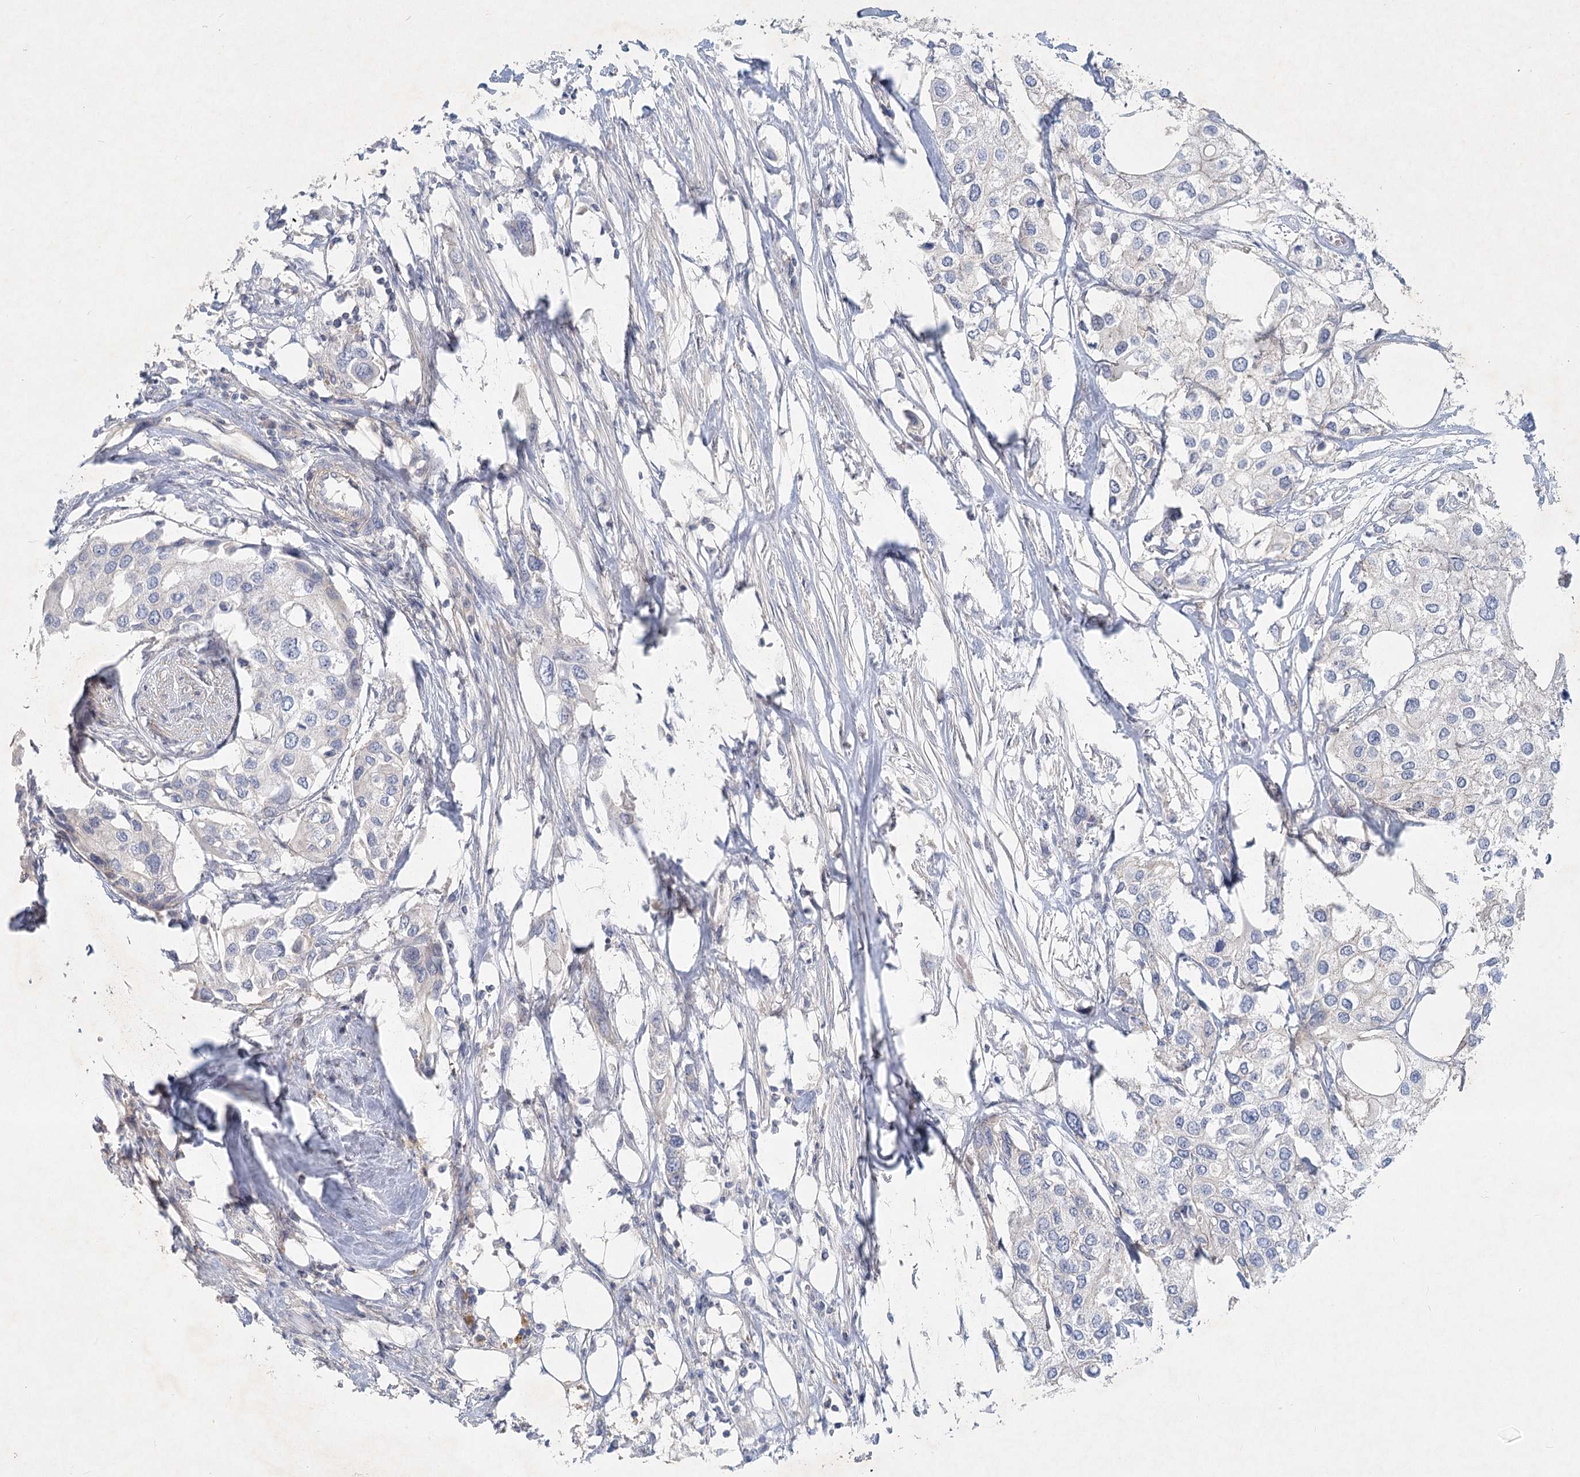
{"staining": {"intensity": "negative", "quantity": "none", "location": "none"}, "tissue": "urothelial cancer", "cell_type": "Tumor cells", "image_type": "cancer", "snomed": [{"axis": "morphology", "description": "Urothelial carcinoma, High grade"}, {"axis": "topography", "description": "Urinary bladder"}], "caption": "High magnification brightfield microscopy of high-grade urothelial carcinoma stained with DAB (brown) and counterstained with hematoxylin (blue): tumor cells show no significant staining. Brightfield microscopy of immunohistochemistry (IHC) stained with DAB (brown) and hematoxylin (blue), captured at high magnification.", "gene": "DNMBP", "patient": {"sex": "male", "age": 64}}